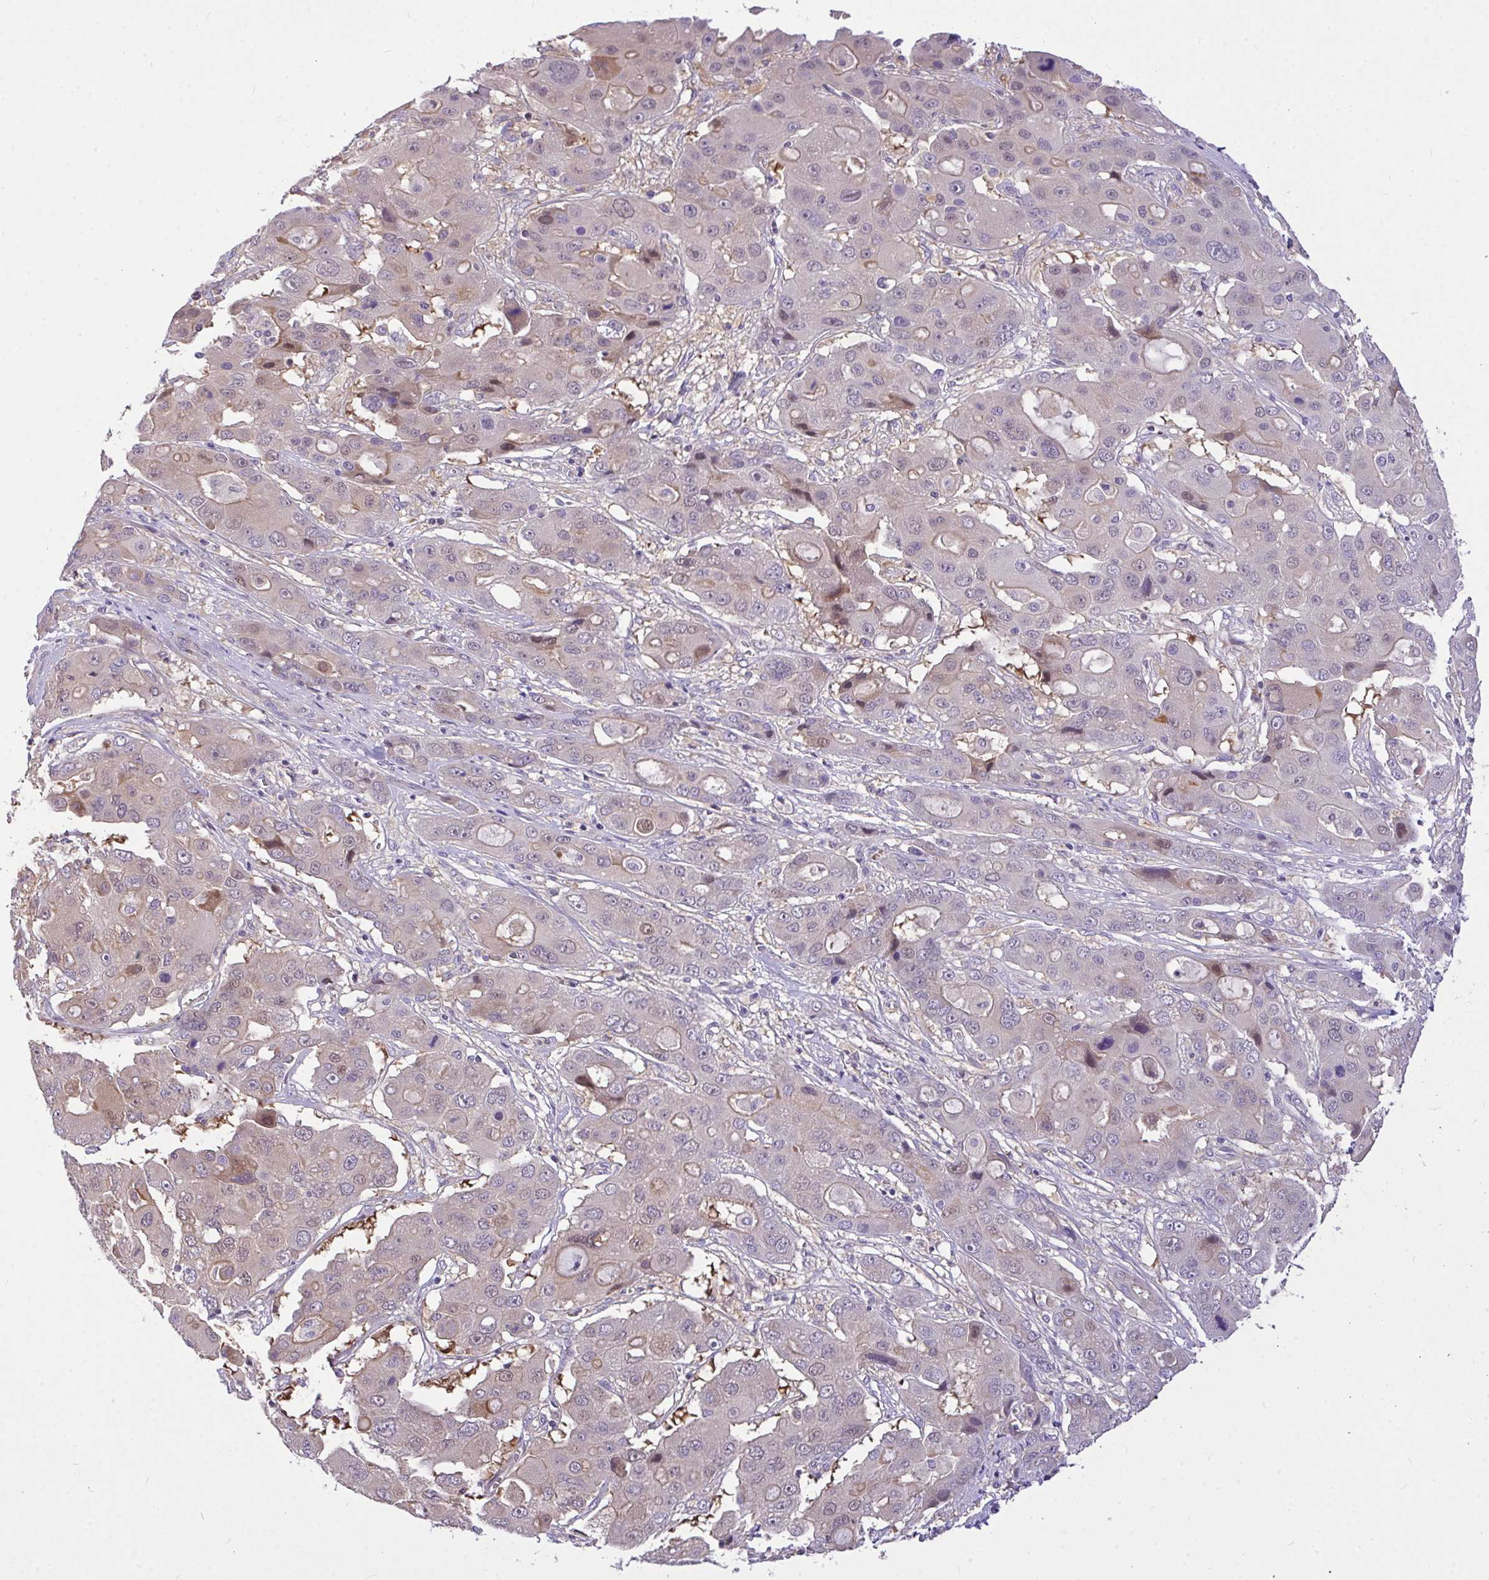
{"staining": {"intensity": "negative", "quantity": "none", "location": "none"}, "tissue": "liver cancer", "cell_type": "Tumor cells", "image_type": "cancer", "snomed": [{"axis": "morphology", "description": "Cholangiocarcinoma"}, {"axis": "topography", "description": "Liver"}], "caption": "Human liver cancer (cholangiocarcinoma) stained for a protein using immunohistochemistry (IHC) reveals no expression in tumor cells.", "gene": "MOCS1", "patient": {"sex": "male", "age": 67}}